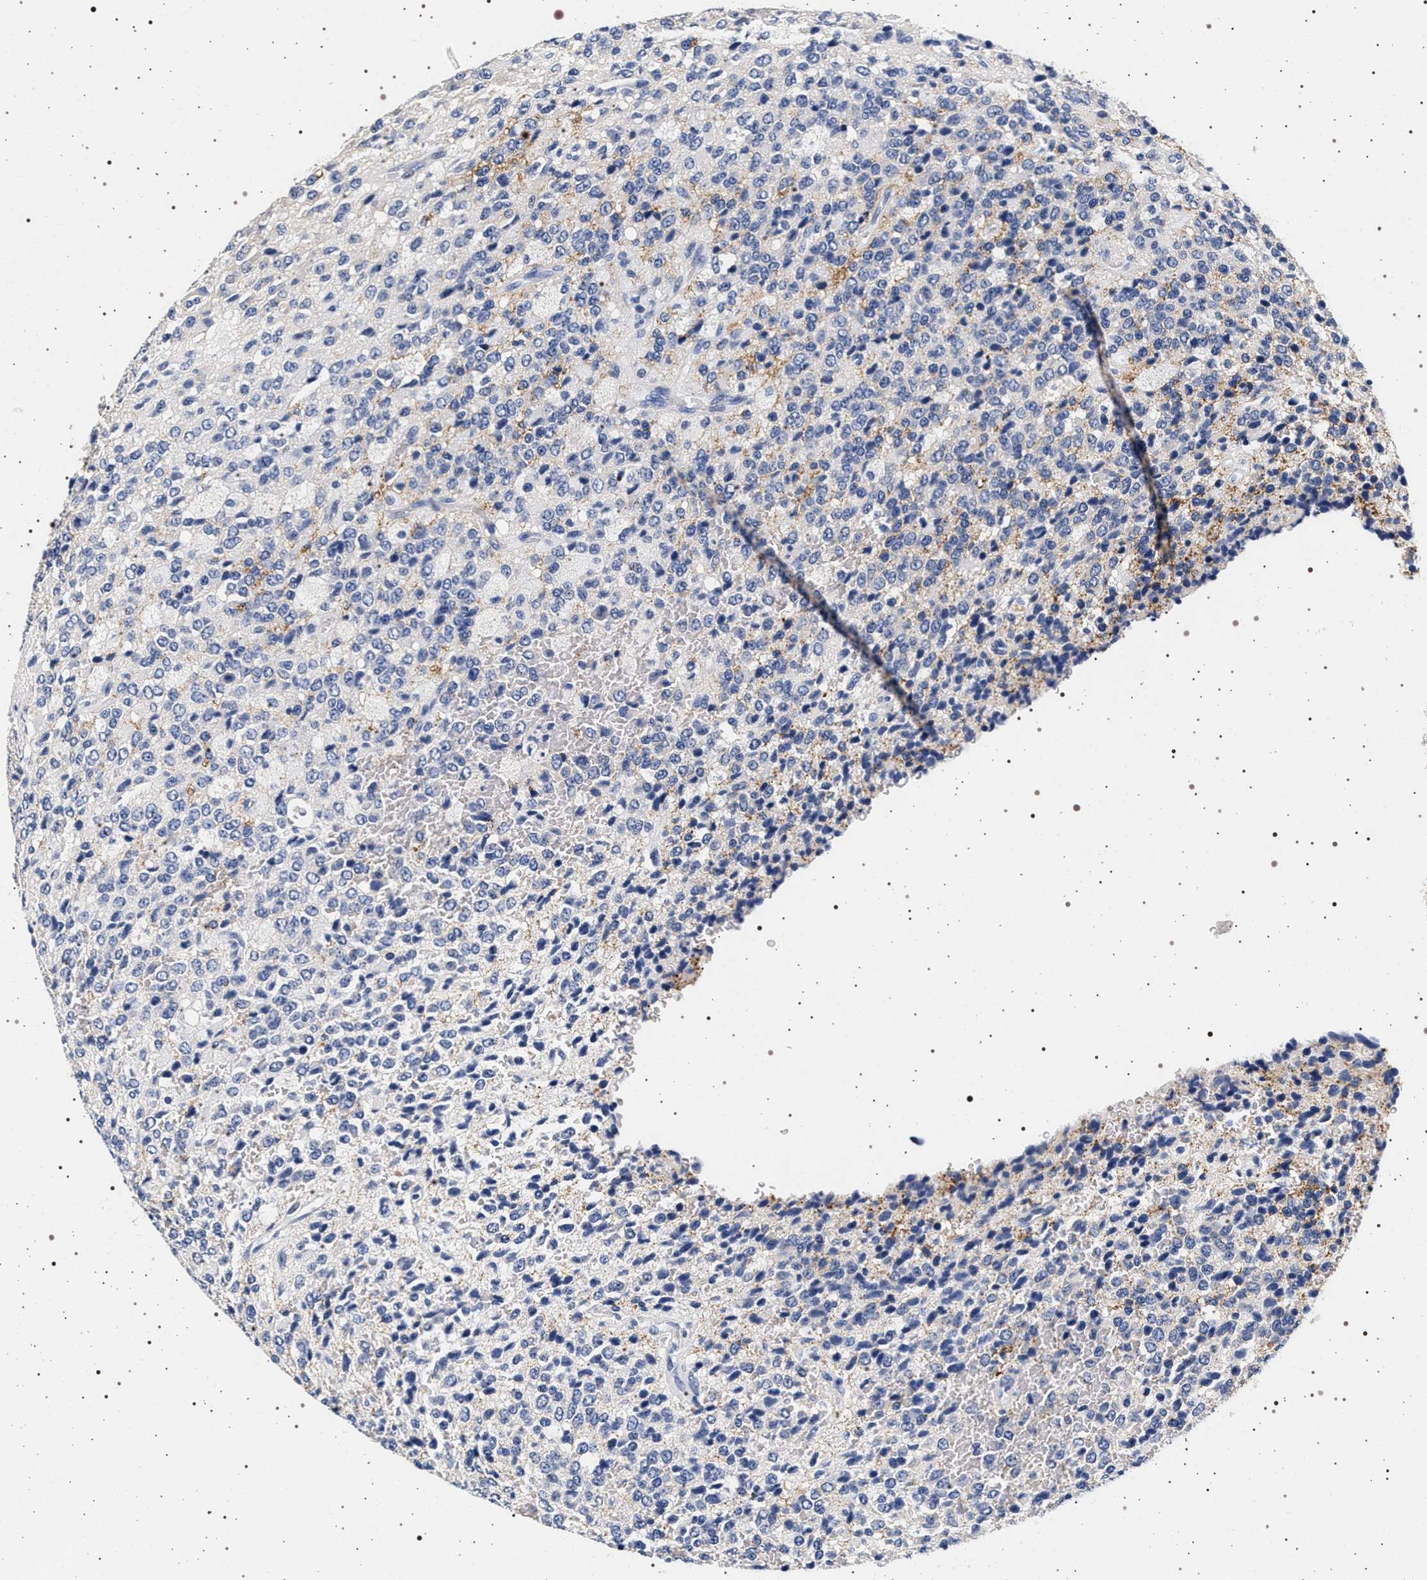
{"staining": {"intensity": "negative", "quantity": "none", "location": "none"}, "tissue": "glioma", "cell_type": "Tumor cells", "image_type": "cancer", "snomed": [{"axis": "morphology", "description": "Glioma, malignant, High grade"}, {"axis": "topography", "description": "pancreas cauda"}], "caption": "The micrograph demonstrates no staining of tumor cells in malignant glioma (high-grade).", "gene": "SYN1", "patient": {"sex": "male", "age": 60}}